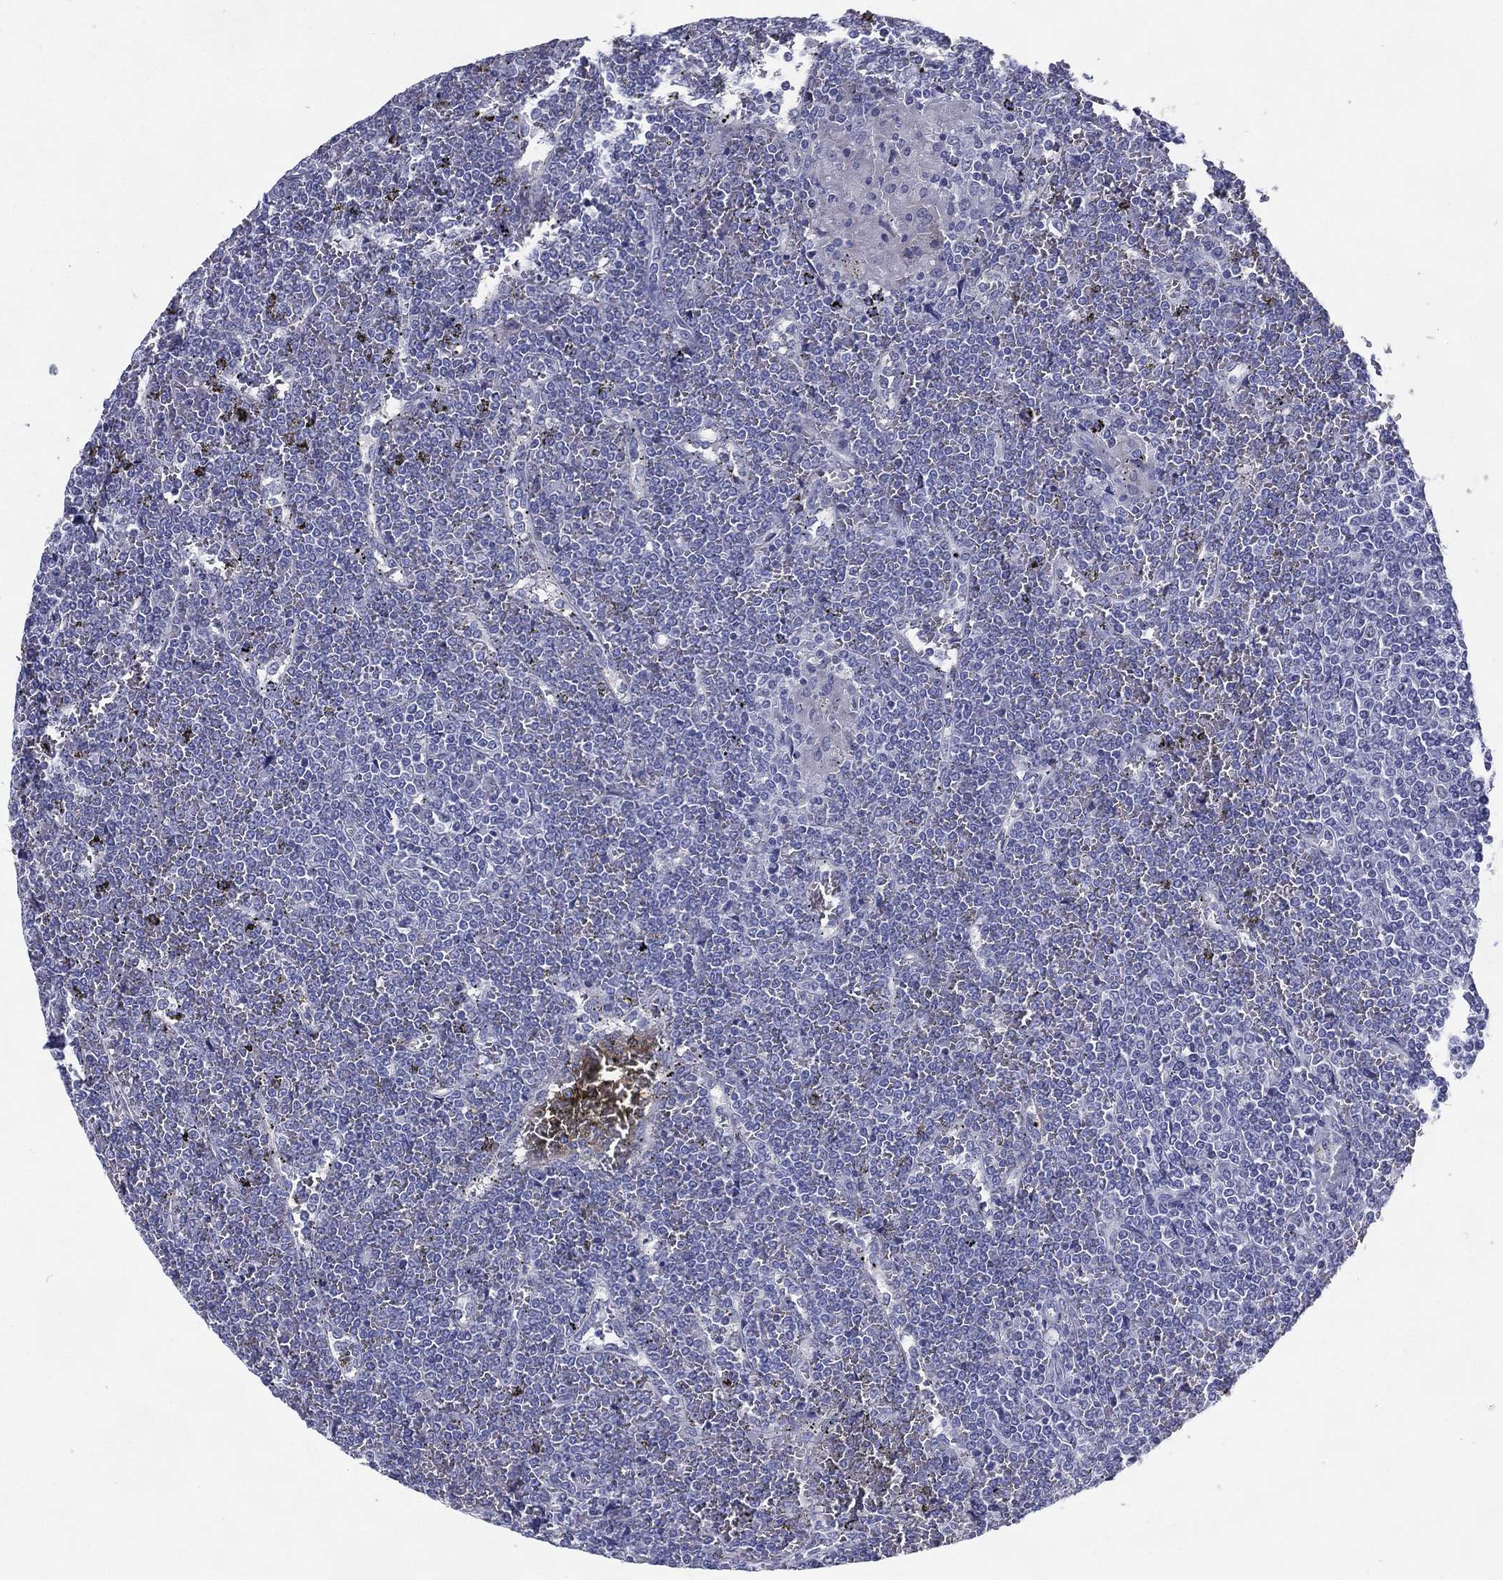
{"staining": {"intensity": "negative", "quantity": "none", "location": "none"}, "tissue": "lymphoma", "cell_type": "Tumor cells", "image_type": "cancer", "snomed": [{"axis": "morphology", "description": "Malignant lymphoma, non-Hodgkin's type, Low grade"}, {"axis": "topography", "description": "Spleen"}], "caption": "A high-resolution micrograph shows IHC staining of lymphoma, which reveals no significant expression in tumor cells.", "gene": "KIF2C", "patient": {"sex": "female", "age": 19}}